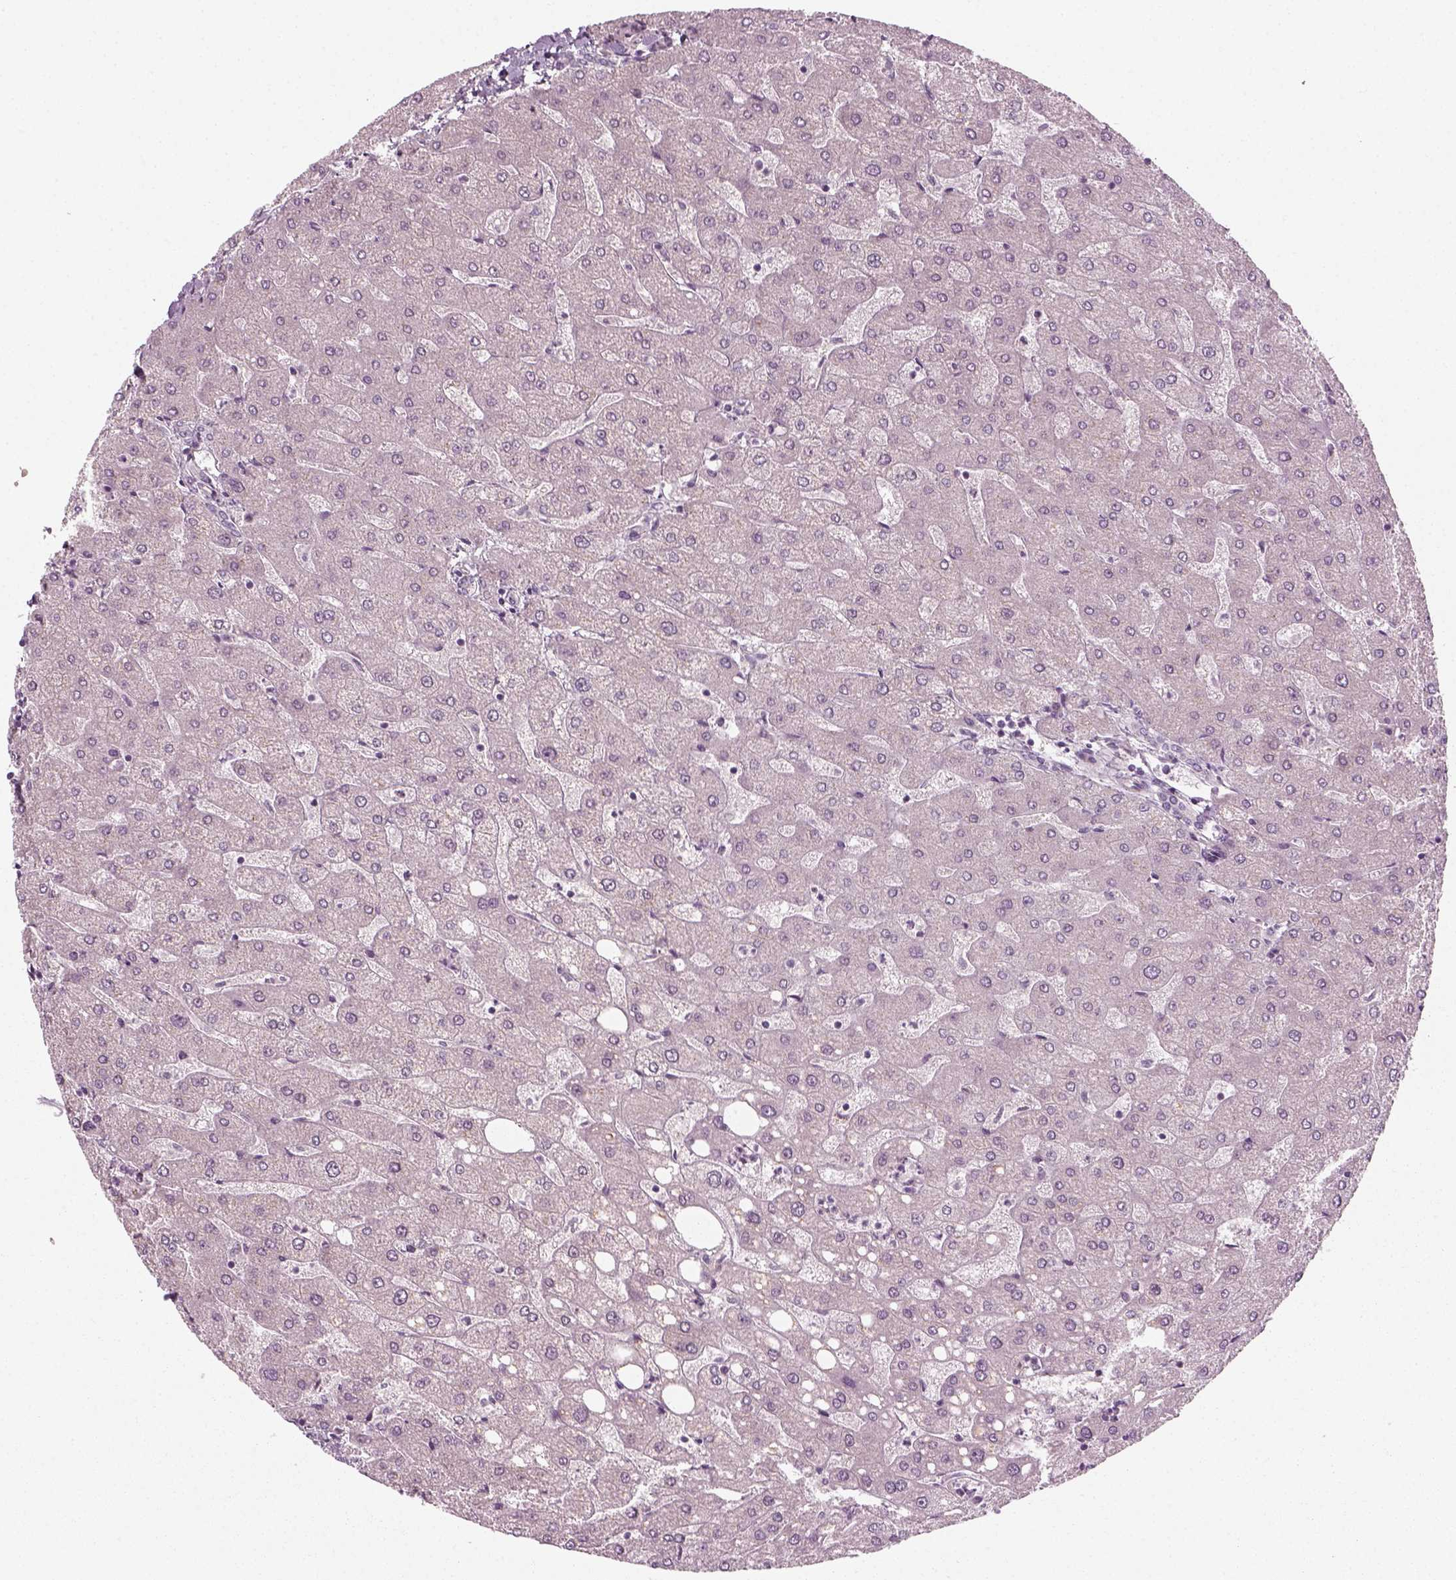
{"staining": {"intensity": "negative", "quantity": "none", "location": "none"}, "tissue": "liver", "cell_type": "Cholangiocytes", "image_type": "normal", "snomed": [{"axis": "morphology", "description": "Normal tissue, NOS"}, {"axis": "topography", "description": "Liver"}], "caption": "Immunohistochemical staining of normal human liver demonstrates no significant expression in cholangiocytes. (Brightfield microscopy of DAB IHC at high magnification).", "gene": "MLIP", "patient": {"sex": "male", "age": 67}}